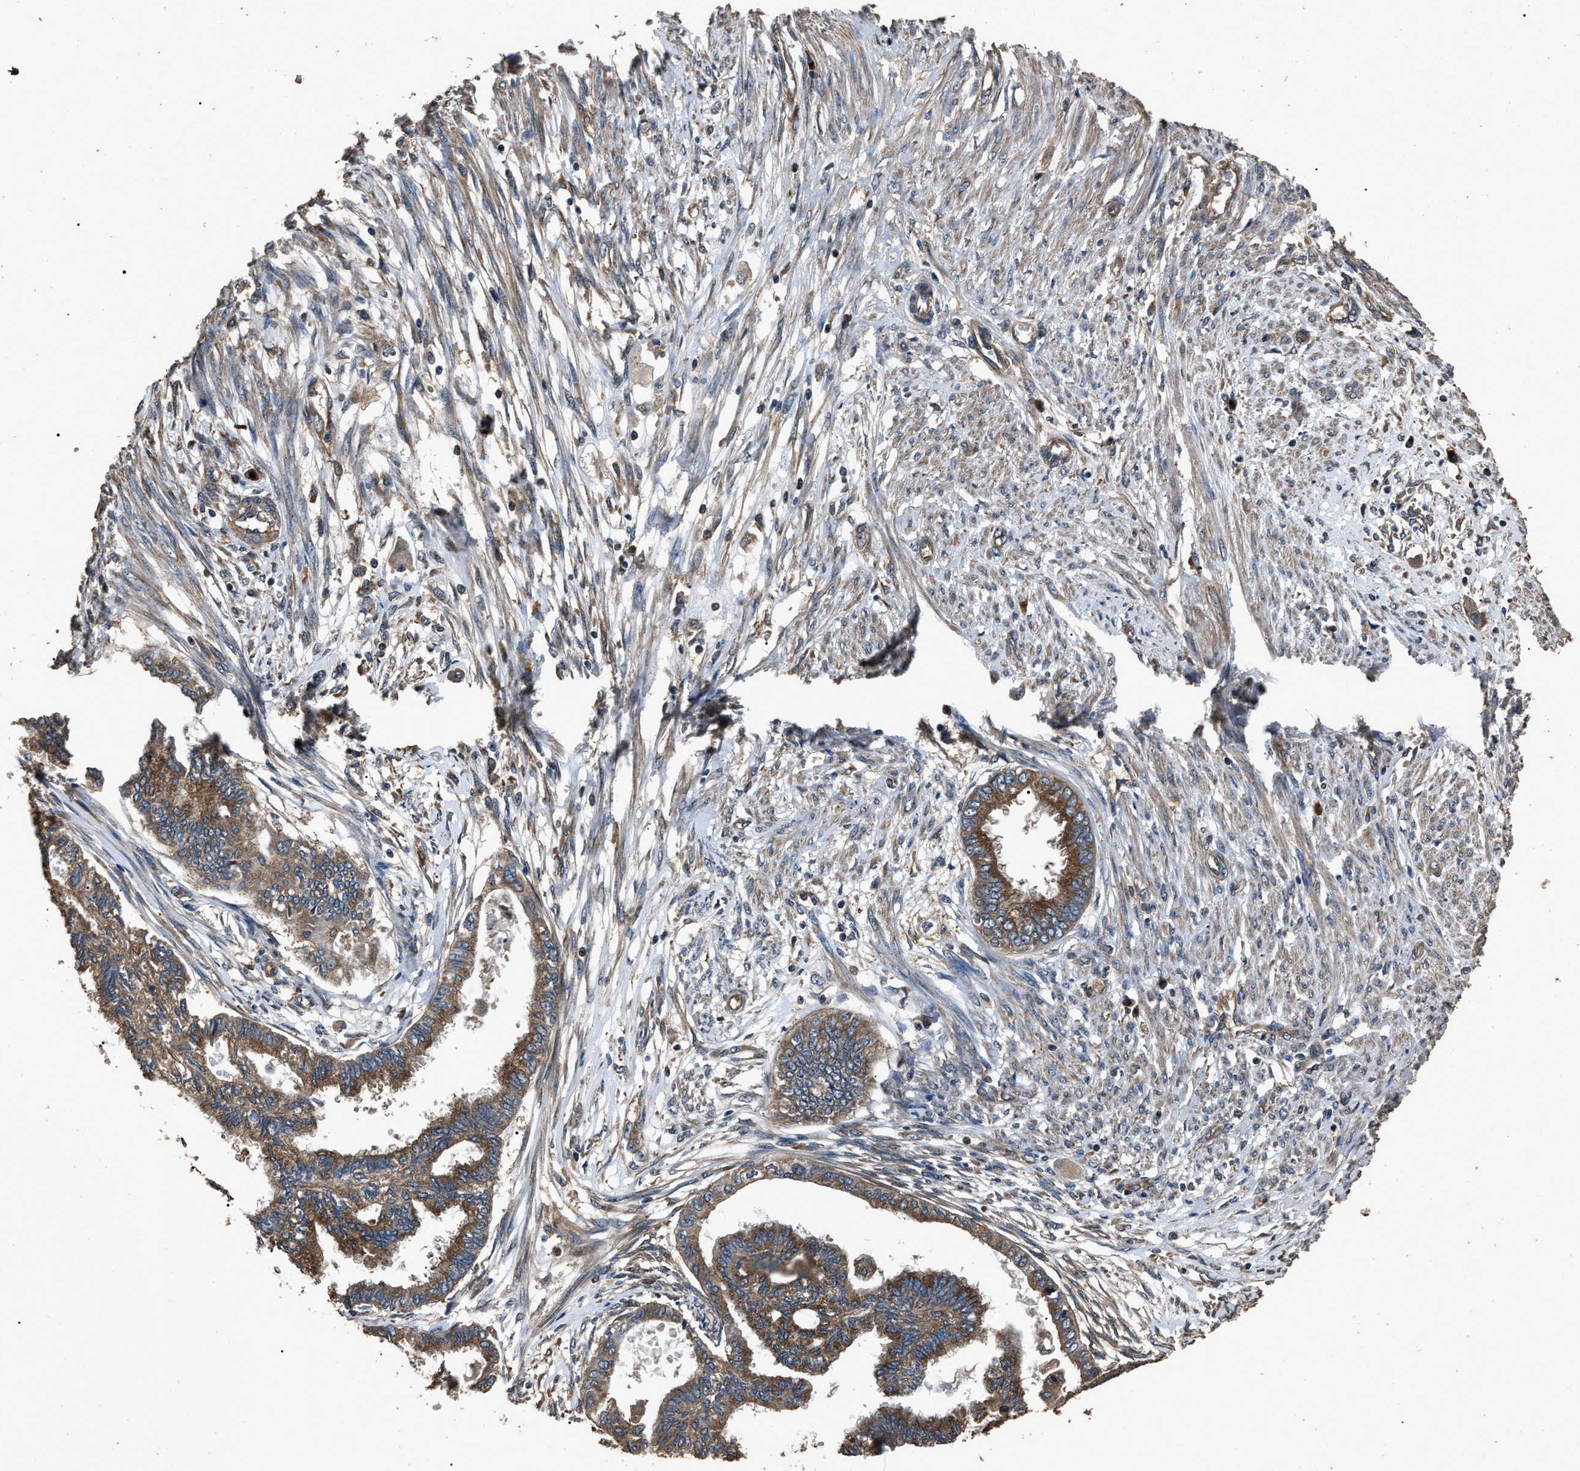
{"staining": {"intensity": "moderate", "quantity": ">75%", "location": "cytoplasmic/membranous"}, "tissue": "cervical cancer", "cell_type": "Tumor cells", "image_type": "cancer", "snomed": [{"axis": "morphology", "description": "Normal tissue, NOS"}, {"axis": "morphology", "description": "Adenocarcinoma, NOS"}, {"axis": "topography", "description": "Cervix"}, {"axis": "topography", "description": "Endometrium"}], "caption": "Cervical adenocarcinoma tissue demonstrates moderate cytoplasmic/membranous expression in about >75% of tumor cells, visualized by immunohistochemistry.", "gene": "RNF216", "patient": {"sex": "female", "age": 86}}